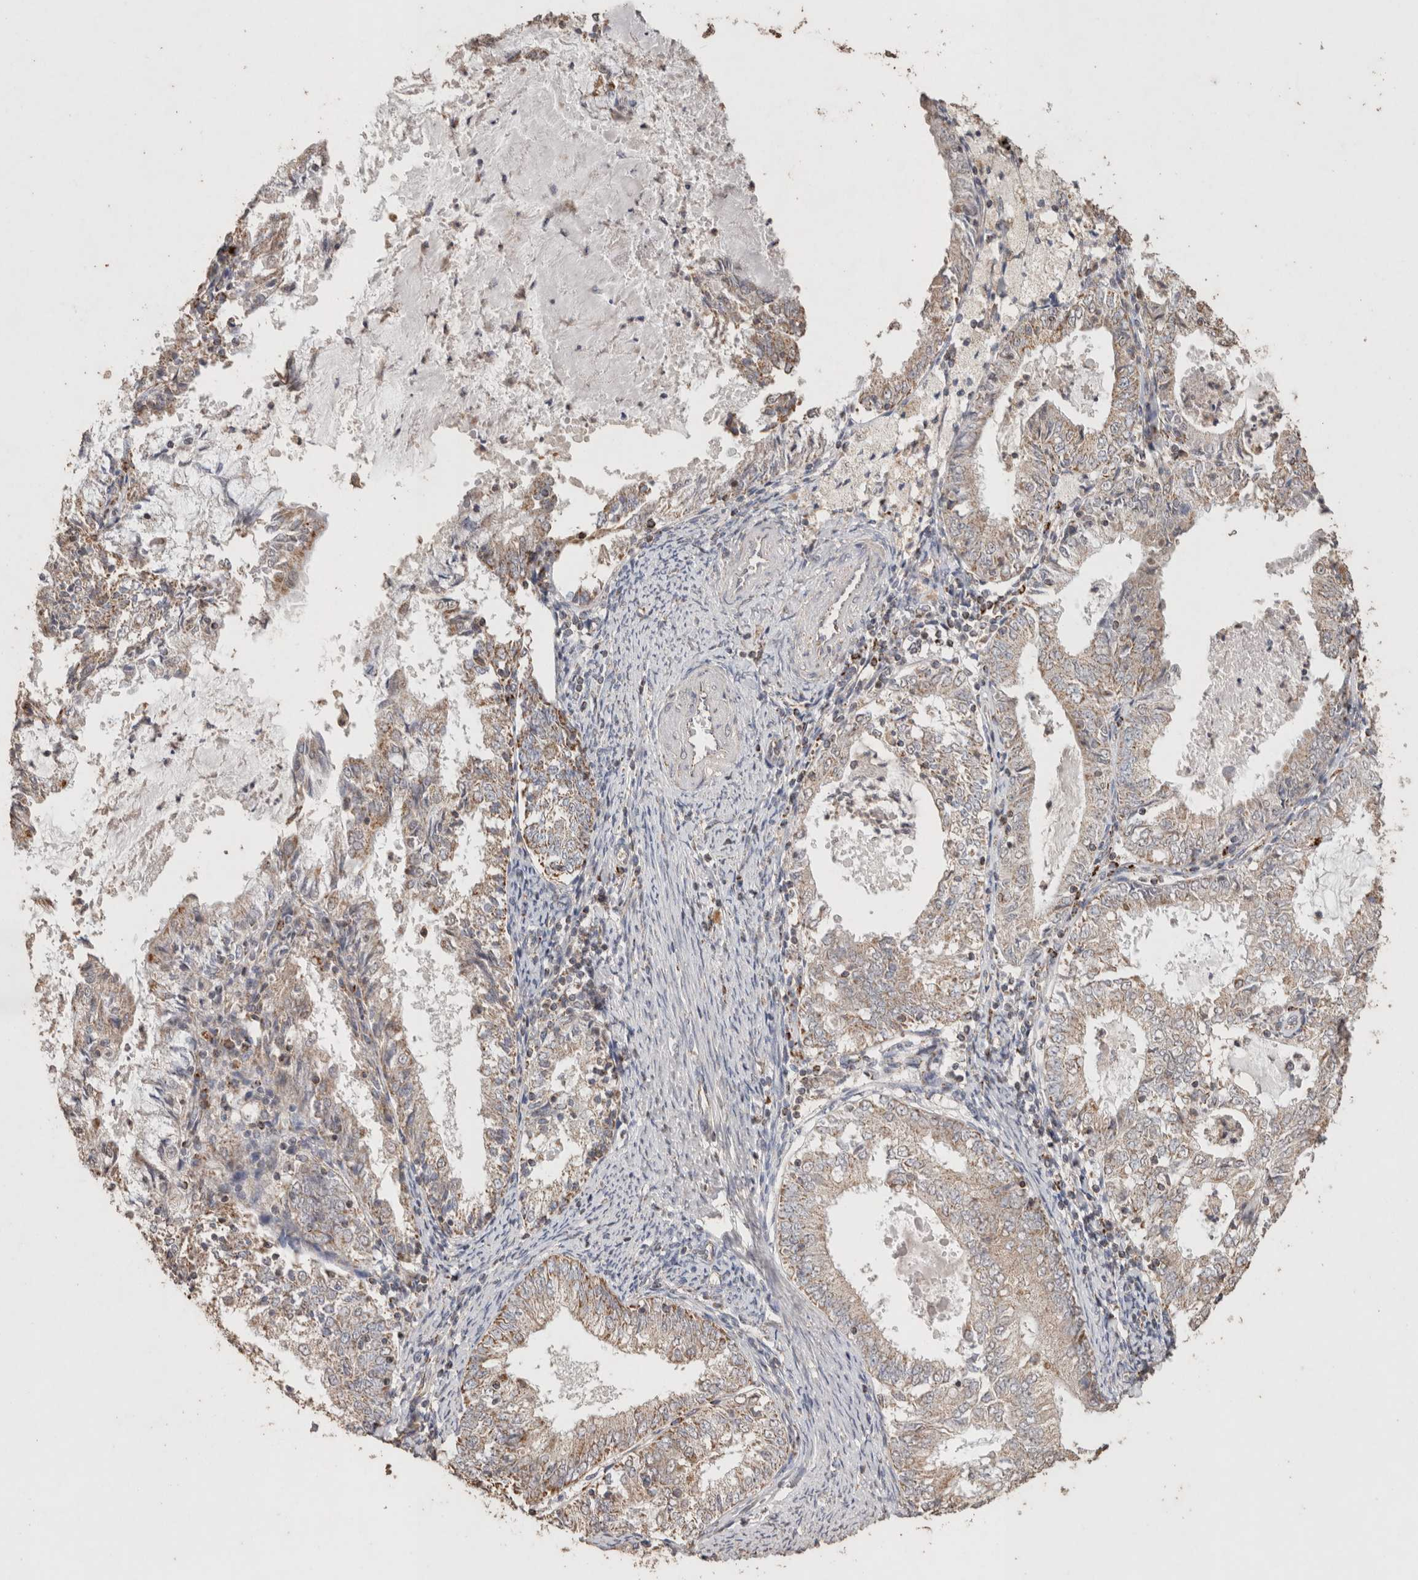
{"staining": {"intensity": "weak", "quantity": "25%-75%", "location": "cytoplasmic/membranous"}, "tissue": "endometrial cancer", "cell_type": "Tumor cells", "image_type": "cancer", "snomed": [{"axis": "morphology", "description": "Adenocarcinoma, NOS"}, {"axis": "topography", "description": "Endometrium"}], "caption": "This is an image of IHC staining of endometrial cancer (adenocarcinoma), which shows weak expression in the cytoplasmic/membranous of tumor cells.", "gene": "ACADM", "patient": {"sex": "female", "age": 57}}